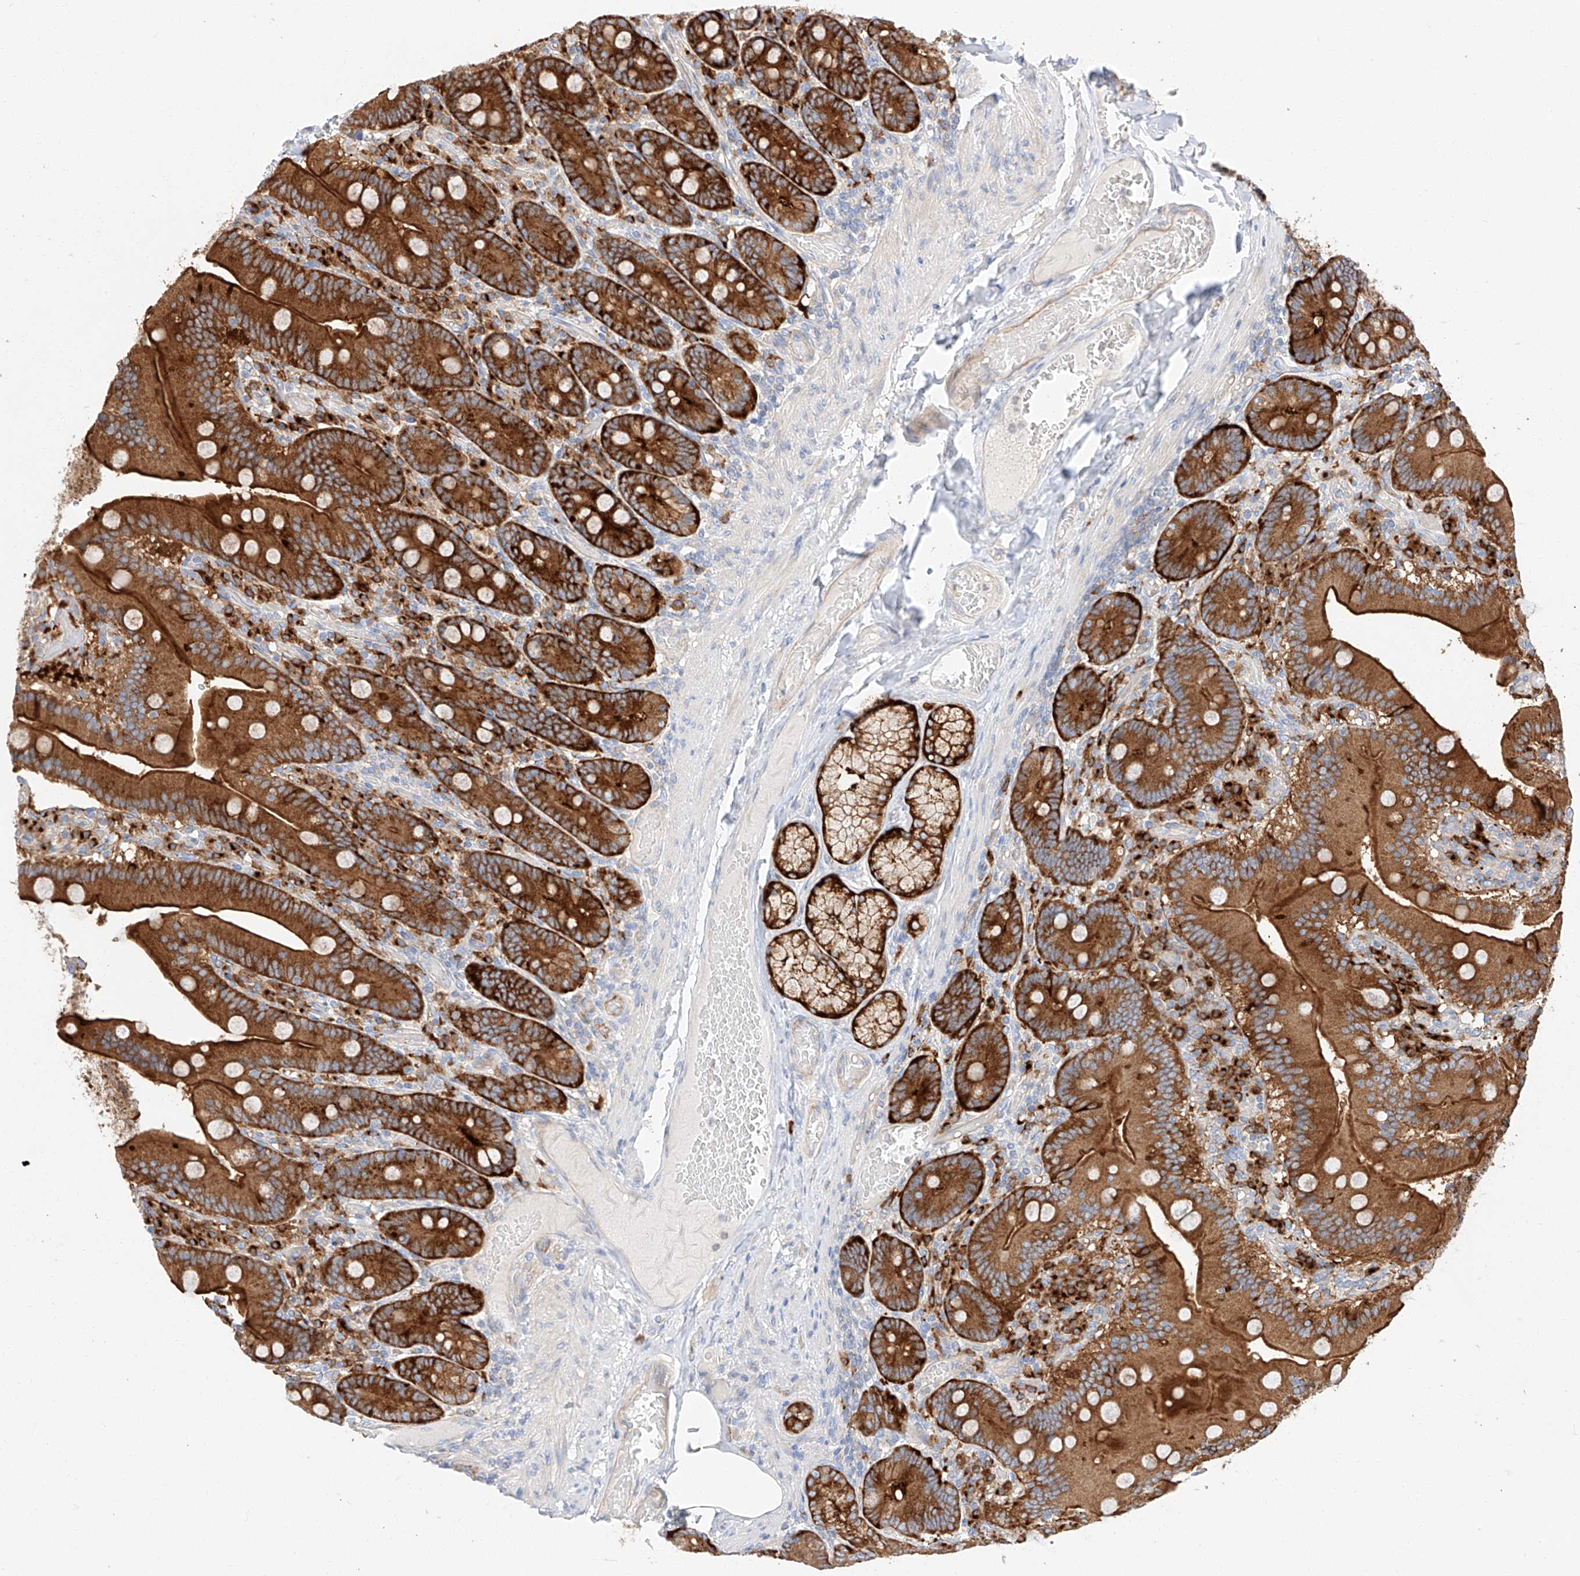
{"staining": {"intensity": "strong", "quantity": ">75%", "location": "cytoplasmic/membranous"}, "tissue": "duodenum", "cell_type": "Glandular cells", "image_type": "normal", "snomed": [{"axis": "morphology", "description": "Normal tissue, NOS"}, {"axis": "topography", "description": "Duodenum"}], "caption": "Approximately >75% of glandular cells in benign duodenum demonstrate strong cytoplasmic/membranous protein positivity as visualized by brown immunohistochemical staining.", "gene": "GLMN", "patient": {"sex": "female", "age": 62}}